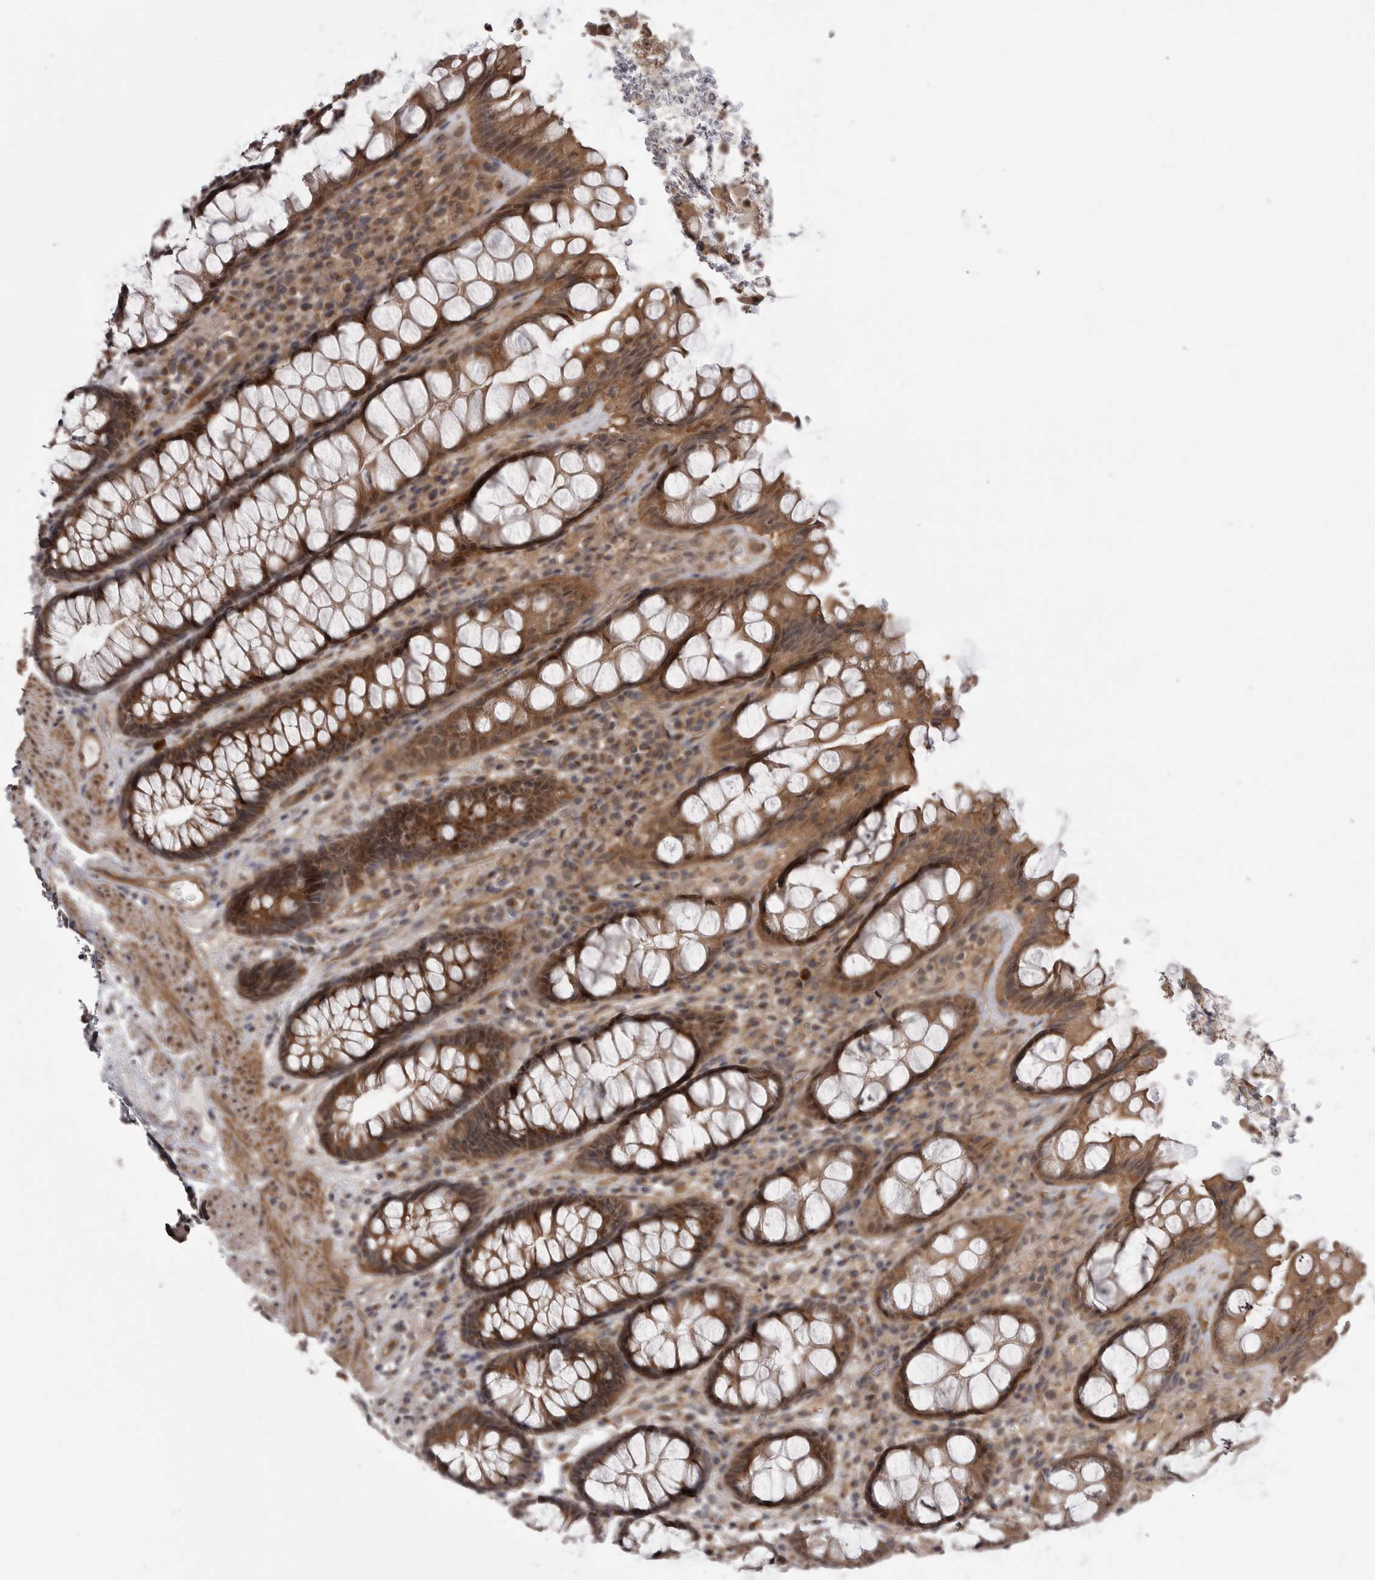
{"staining": {"intensity": "strong", "quantity": ">75%", "location": "cytoplasmic/membranous,nuclear"}, "tissue": "rectum", "cell_type": "Glandular cells", "image_type": "normal", "snomed": [{"axis": "morphology", "description": "Normal tissue, NOS"}, {"axis": "topography", "description": "Rectum"}], "caption": "The image reveals staining of unremarkable rectum, revealing strong cytoplasmic/membranous,nuclear protein staining (brown color) within glandular cells. The protein of interest is stained brown, and the nuclei are stained in blue (DAB (3,3'-diaminobenzidine) IHC with brightfield microscopy, high magnification).", "gene": "PDCL", "patient": {"sex": "male", "age": 64}}